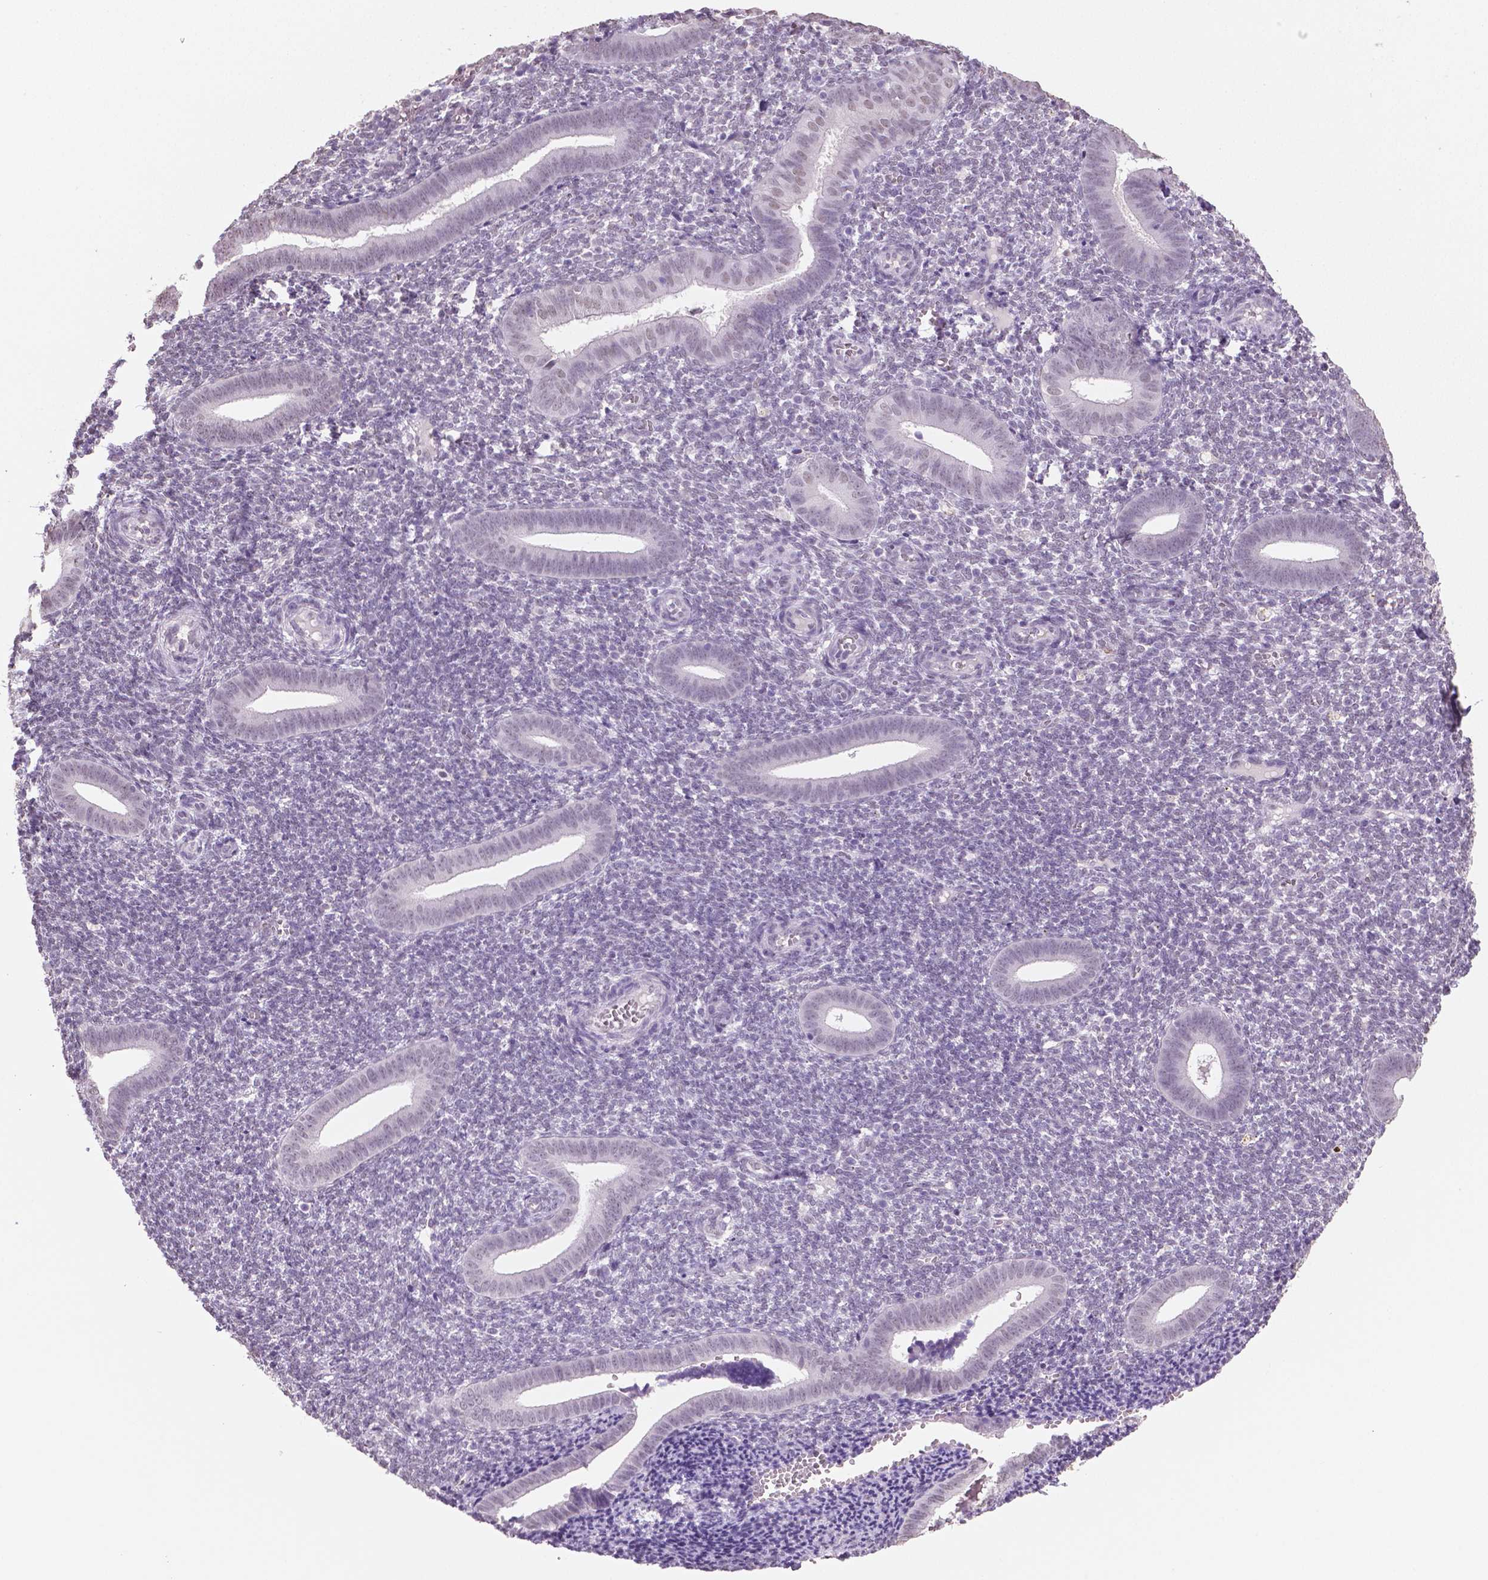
{"staining": {"intensity": "negative", "quantity": "none", "location": "none"}, "tissue": "endometrium", "cell_type": "Cells in endometrial stroma", "image_type": "normal", "snomed": [{"axis": "morphology", "description": "Normal tissue, NOS"}, {"axis": "topography", "description": "Endometrium"}], "caption": "This is an immunohistochemistry (IHC) micrograph of unremarkable human endometrium. There is no expression in cells in endometrial stroma.", "gene": "IGF2BP1", "patient": {"sex": "female", "age": 25}}